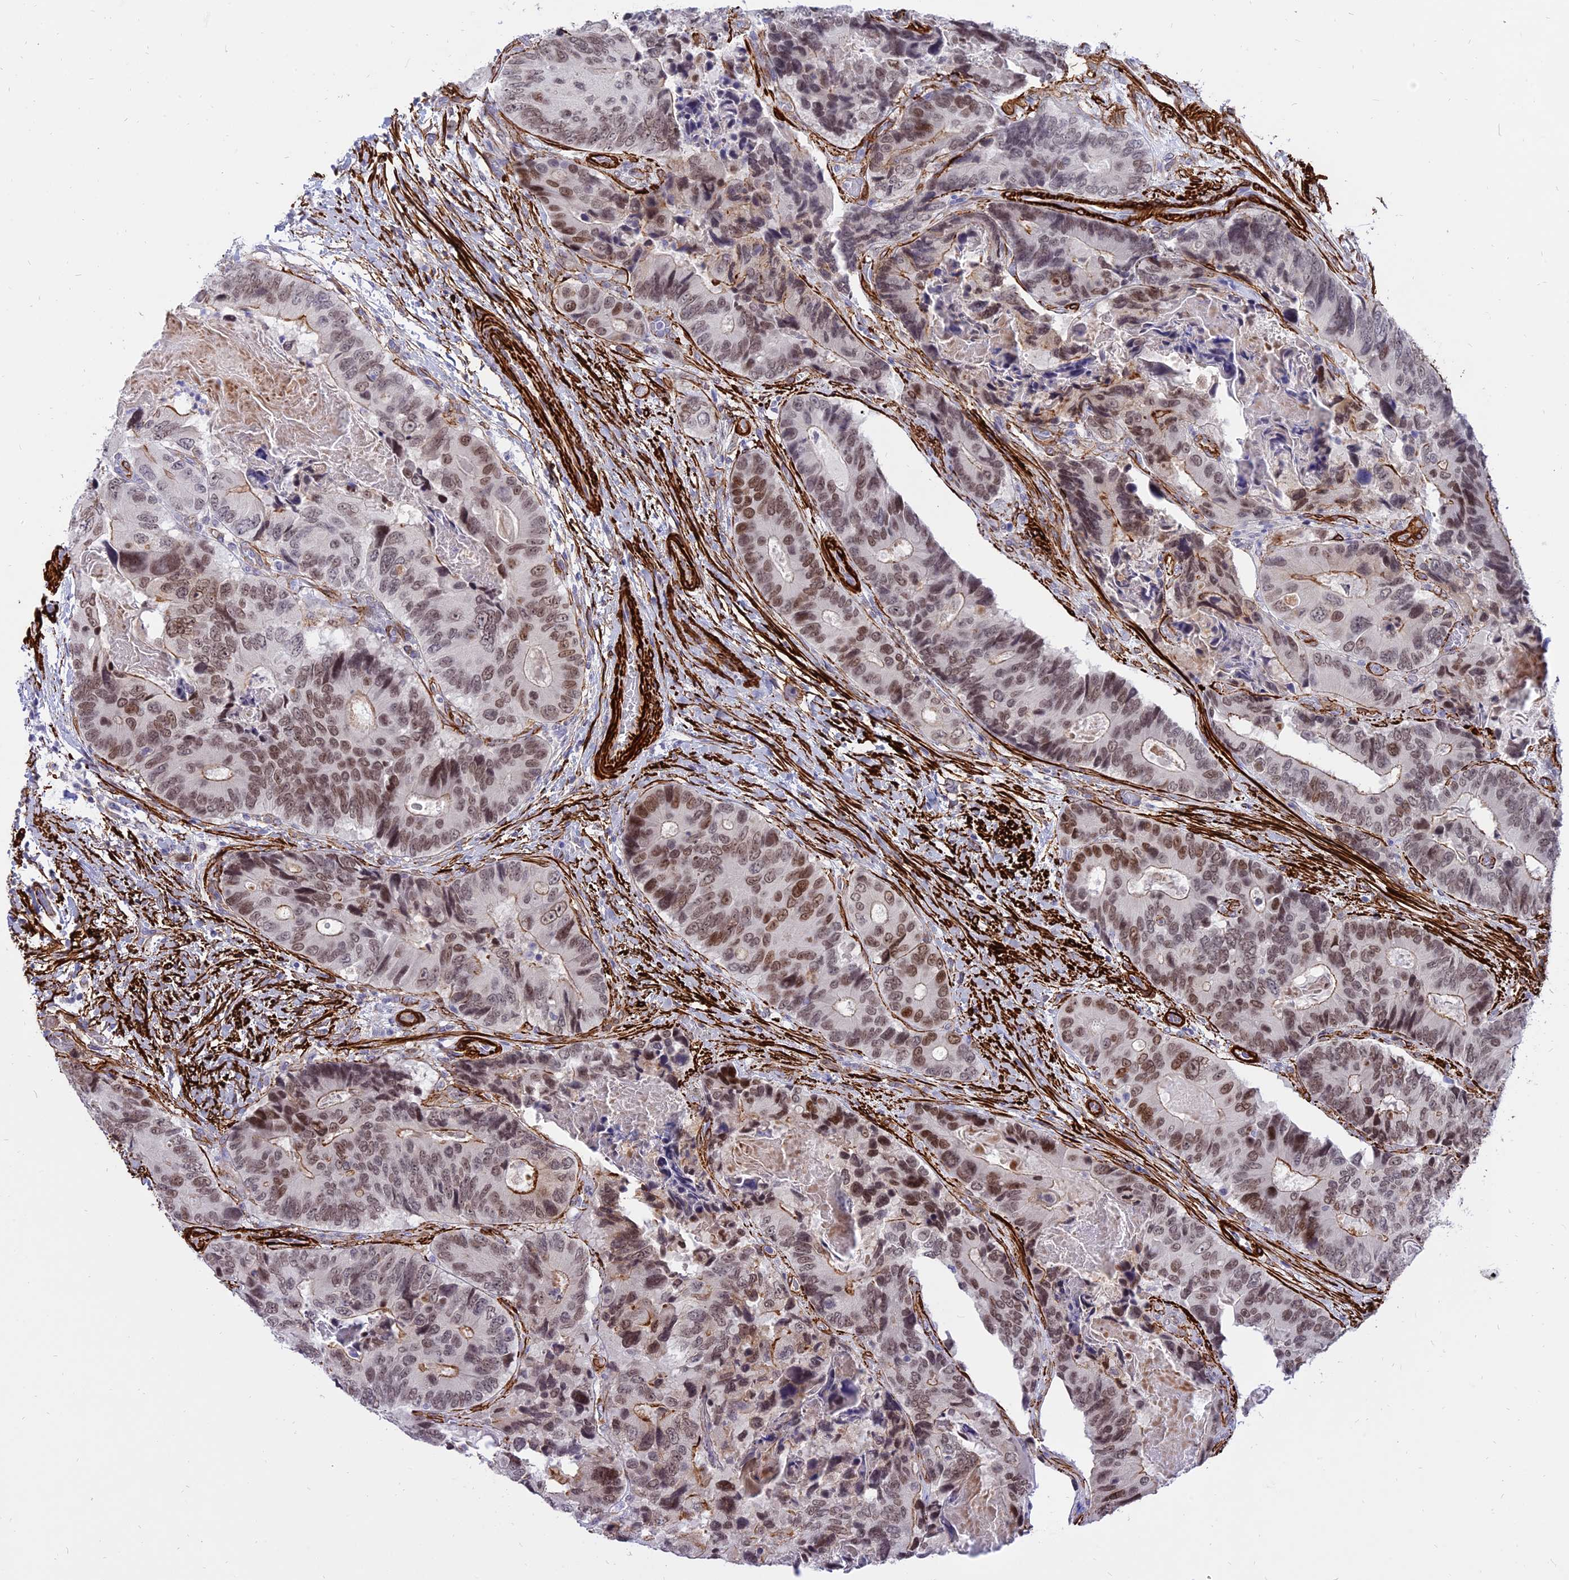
{"staining": {"intensity": "moderate", "quantity": ">75%", "location": "nuclear"}, "tissue": "colorectal cancer", "cell_type": "Tumor cells", "image_type": "cancer", "snomed": [{"axis": "morphology", "description": "Adenocarcinoma, NOS"}, {"axis": "topography", "description": "Colon"}], "caption": "IHC image of neoplastic tissue: colorectal adenocarcinoma stained using immunohistochemistry (IHC) shows medium levels of moderate protein expression localized specifically in the nuclear of tumor cells, appearing as a nuclear brown color.", "gene": "CENPV", "patient": {"sex": "male", "age": 84}}